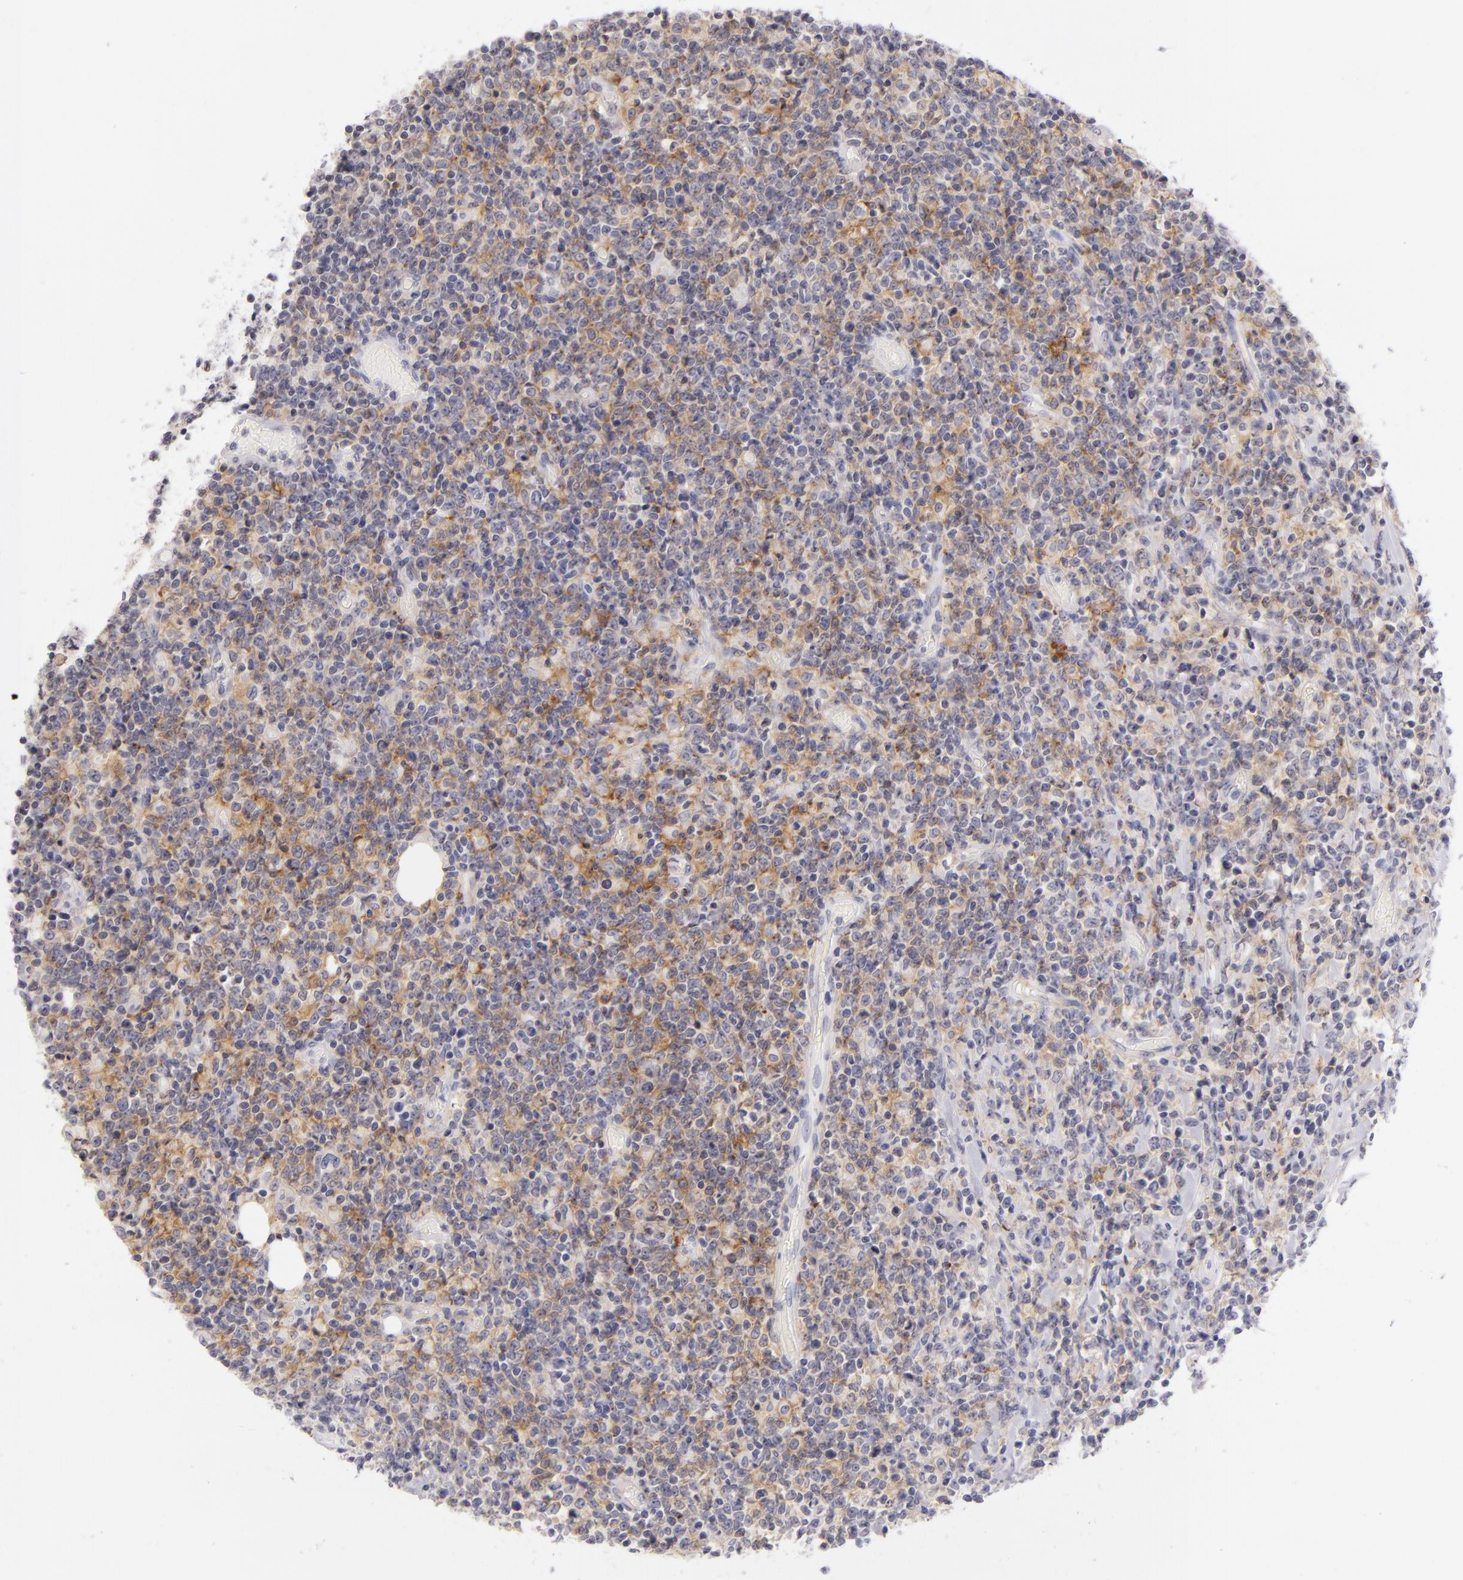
{"staining": {"intensity": "negative", "quantity": "none", "location": "none"}, "tissue": "lymphoma", "cell_type": "Tumor cells", "image_type": "cancer", "snomed": [{"axis": "morphology", "description": "Malignant lymphoma, non-Hodgkin's type, High grade"}, {"axis": "topography", "description": "Colon"}], "caption": "An immunohistochemistry (IHC) micrograph of lymphoma is shown. There is no staining in tumor cells of lymphoma. The staining was performed using DAB (3,3'-diaminobenzidine) to visualize the protein expression in brown, while the nuclei were stained in blue with hematoxylin (Magnification: 20x).", "gene": "CD40", "patient": {"sex": "male", "age": 82}}